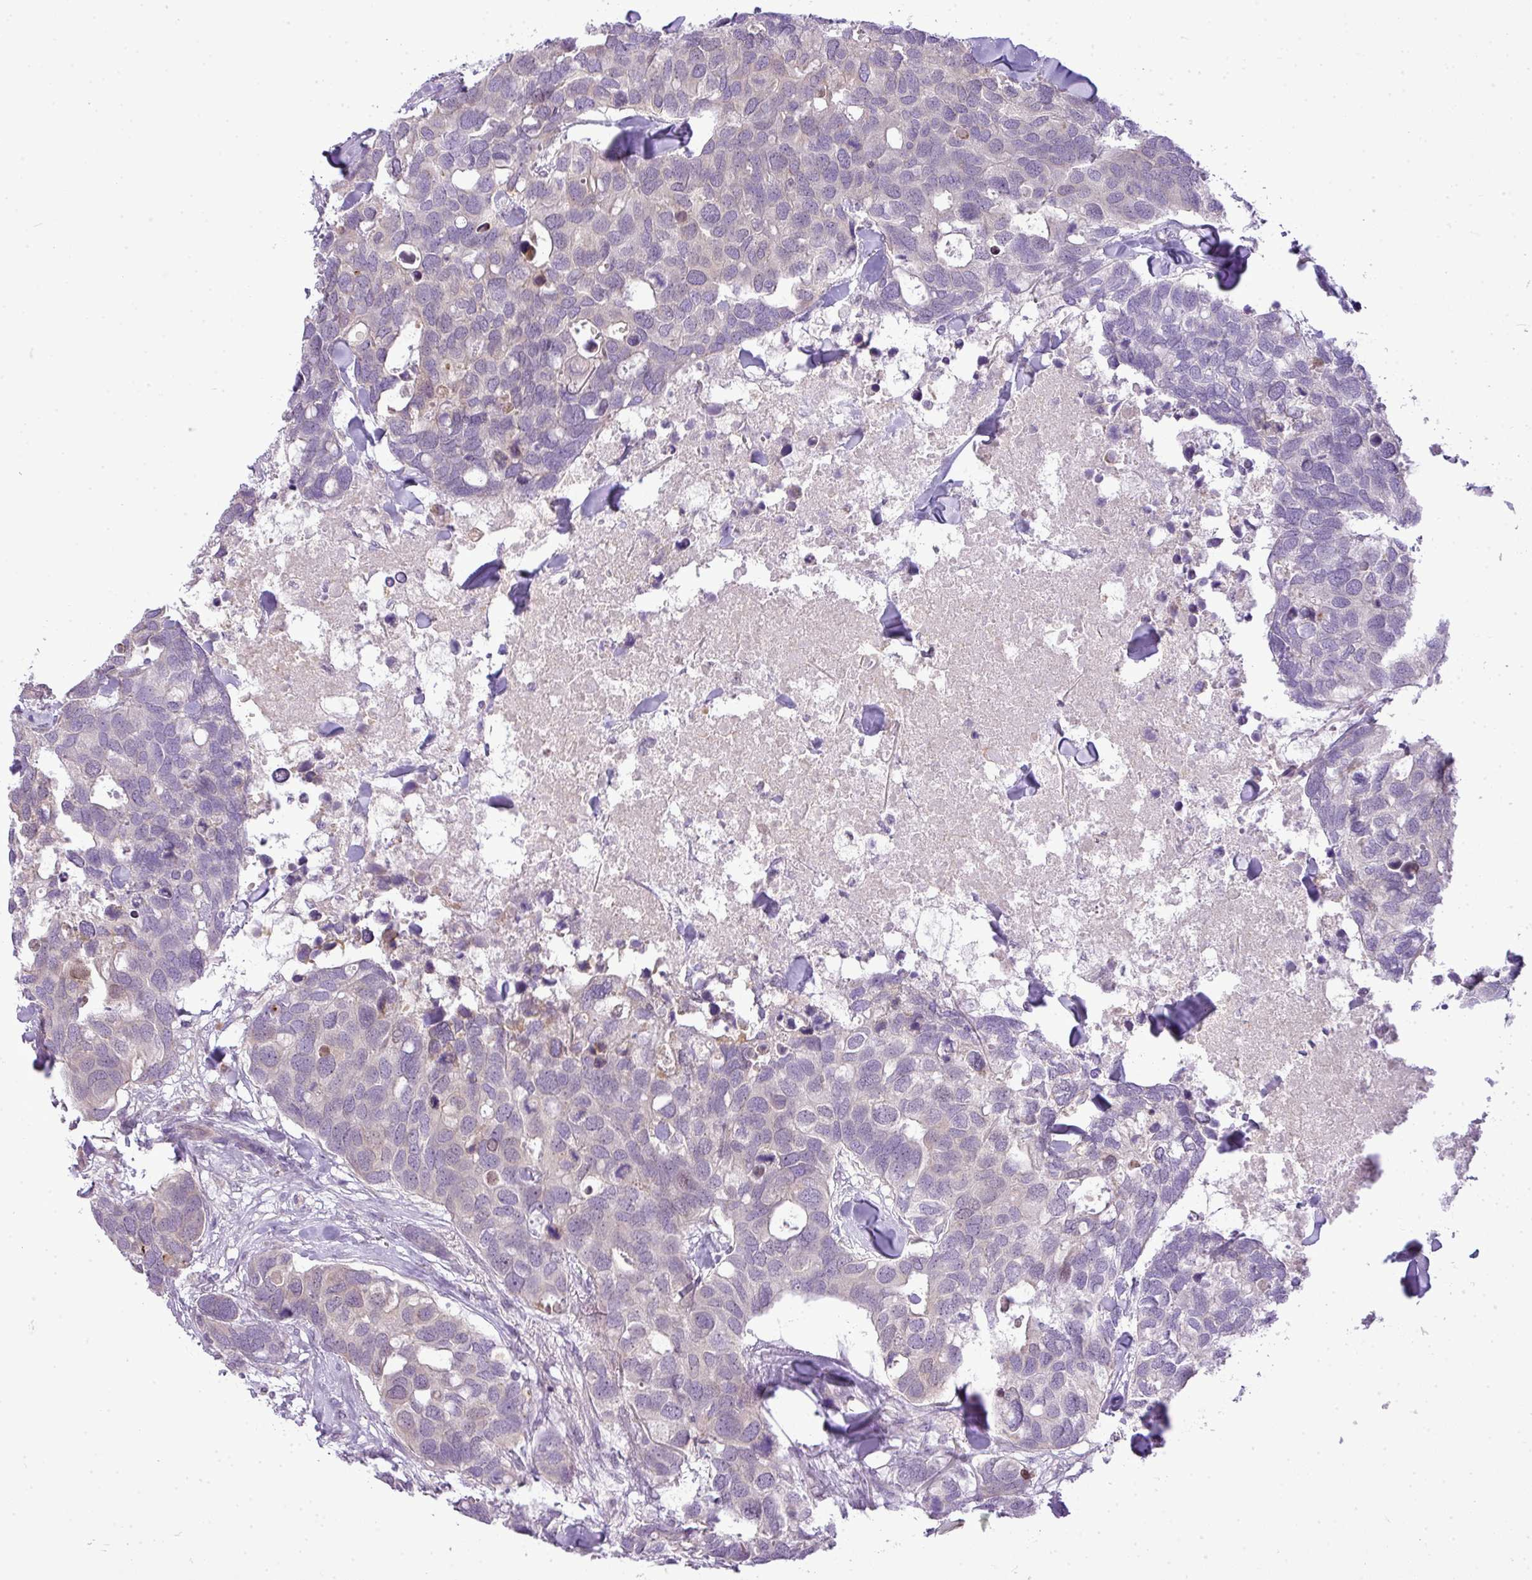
{"staining": {"intensity": "negative", "quantity": "none", "location": "none"}, "tissue": "breast cancer", "cell_type": "Tumor cells", "image_type": "cancer", "snomed": [{"axis": "morphology", "description": "Duct carcinoma"}, {"axis": "topography", "description": "Breast"}], "caption": "High power microscopy histopathology image of an IHC image of breast cancer (infiltrating ductal carcinoma), revealing no significant expression in tumor cells.", "gene": "COX18", "patient": {"sex": "female", "age": 83}}